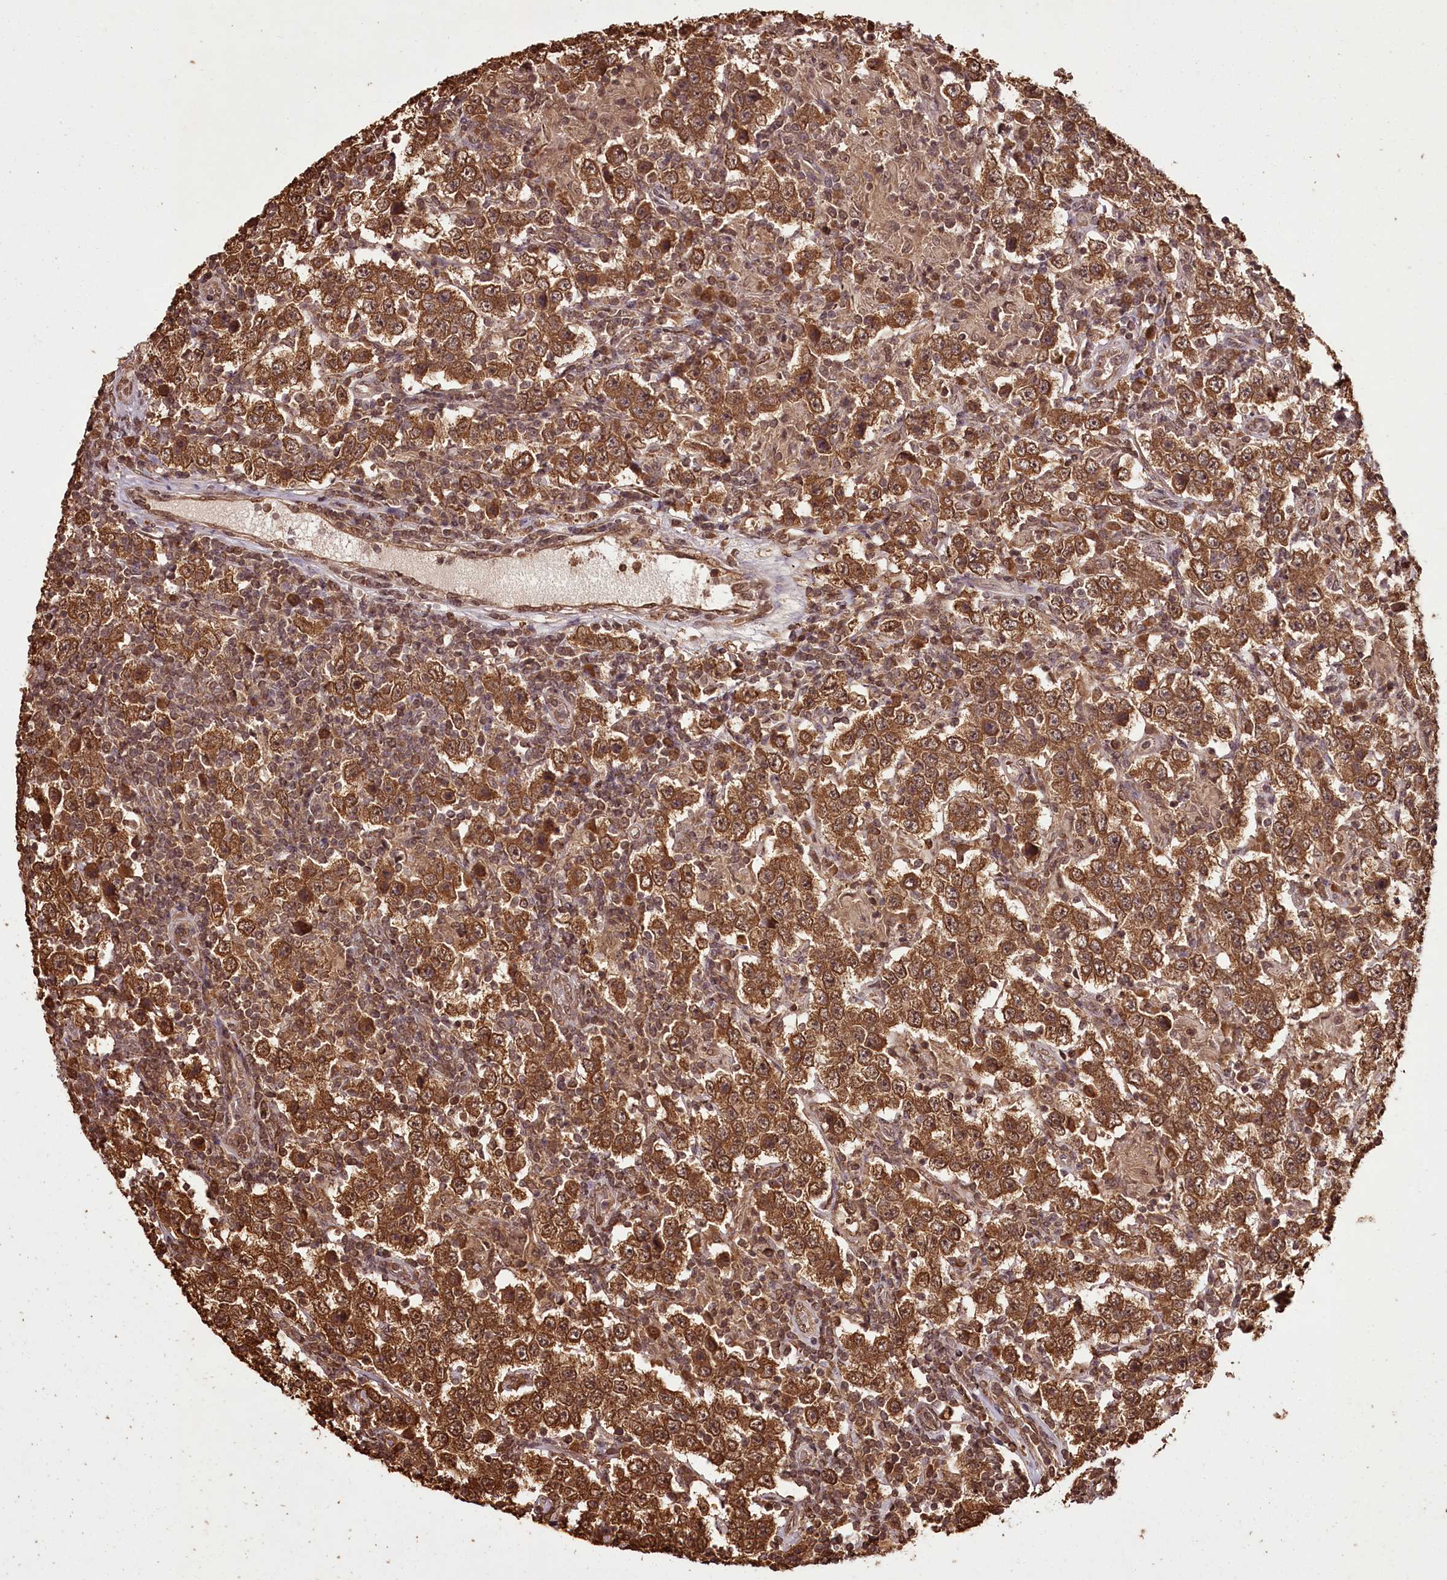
{"staining": {"intensity": "strong", "quantity": ">75%", "location": "cytoplasmic/membranous"}, "tissue": "testis cancer", "cell_type": "Tumor cells", "image_type": "cancer", "snomed": [{"axis": "morphology", "description": "Normal tissue, NOS"}, {"axis": "morphology", "description": "Urothelial carcinoma, High grade"}, {"axis": "morphology", "description": "Seminoma, NOS"}, {"axis": "morphology", "description": "Carcinoma, Embryonal, NOS"}, {"axis": "topography", "description": "Urinary bladder"}, {"axis": "topography", "description": "Testis"}], "caption": "Testis embryonal carcinoma was stained to show a protein in brown. There is high levels of strong cytoplasmic/membranous positivity in approximately >75% of tumor cells.", "gene": "NPRL2", "patient": {"sex": "male", "age": 41}}